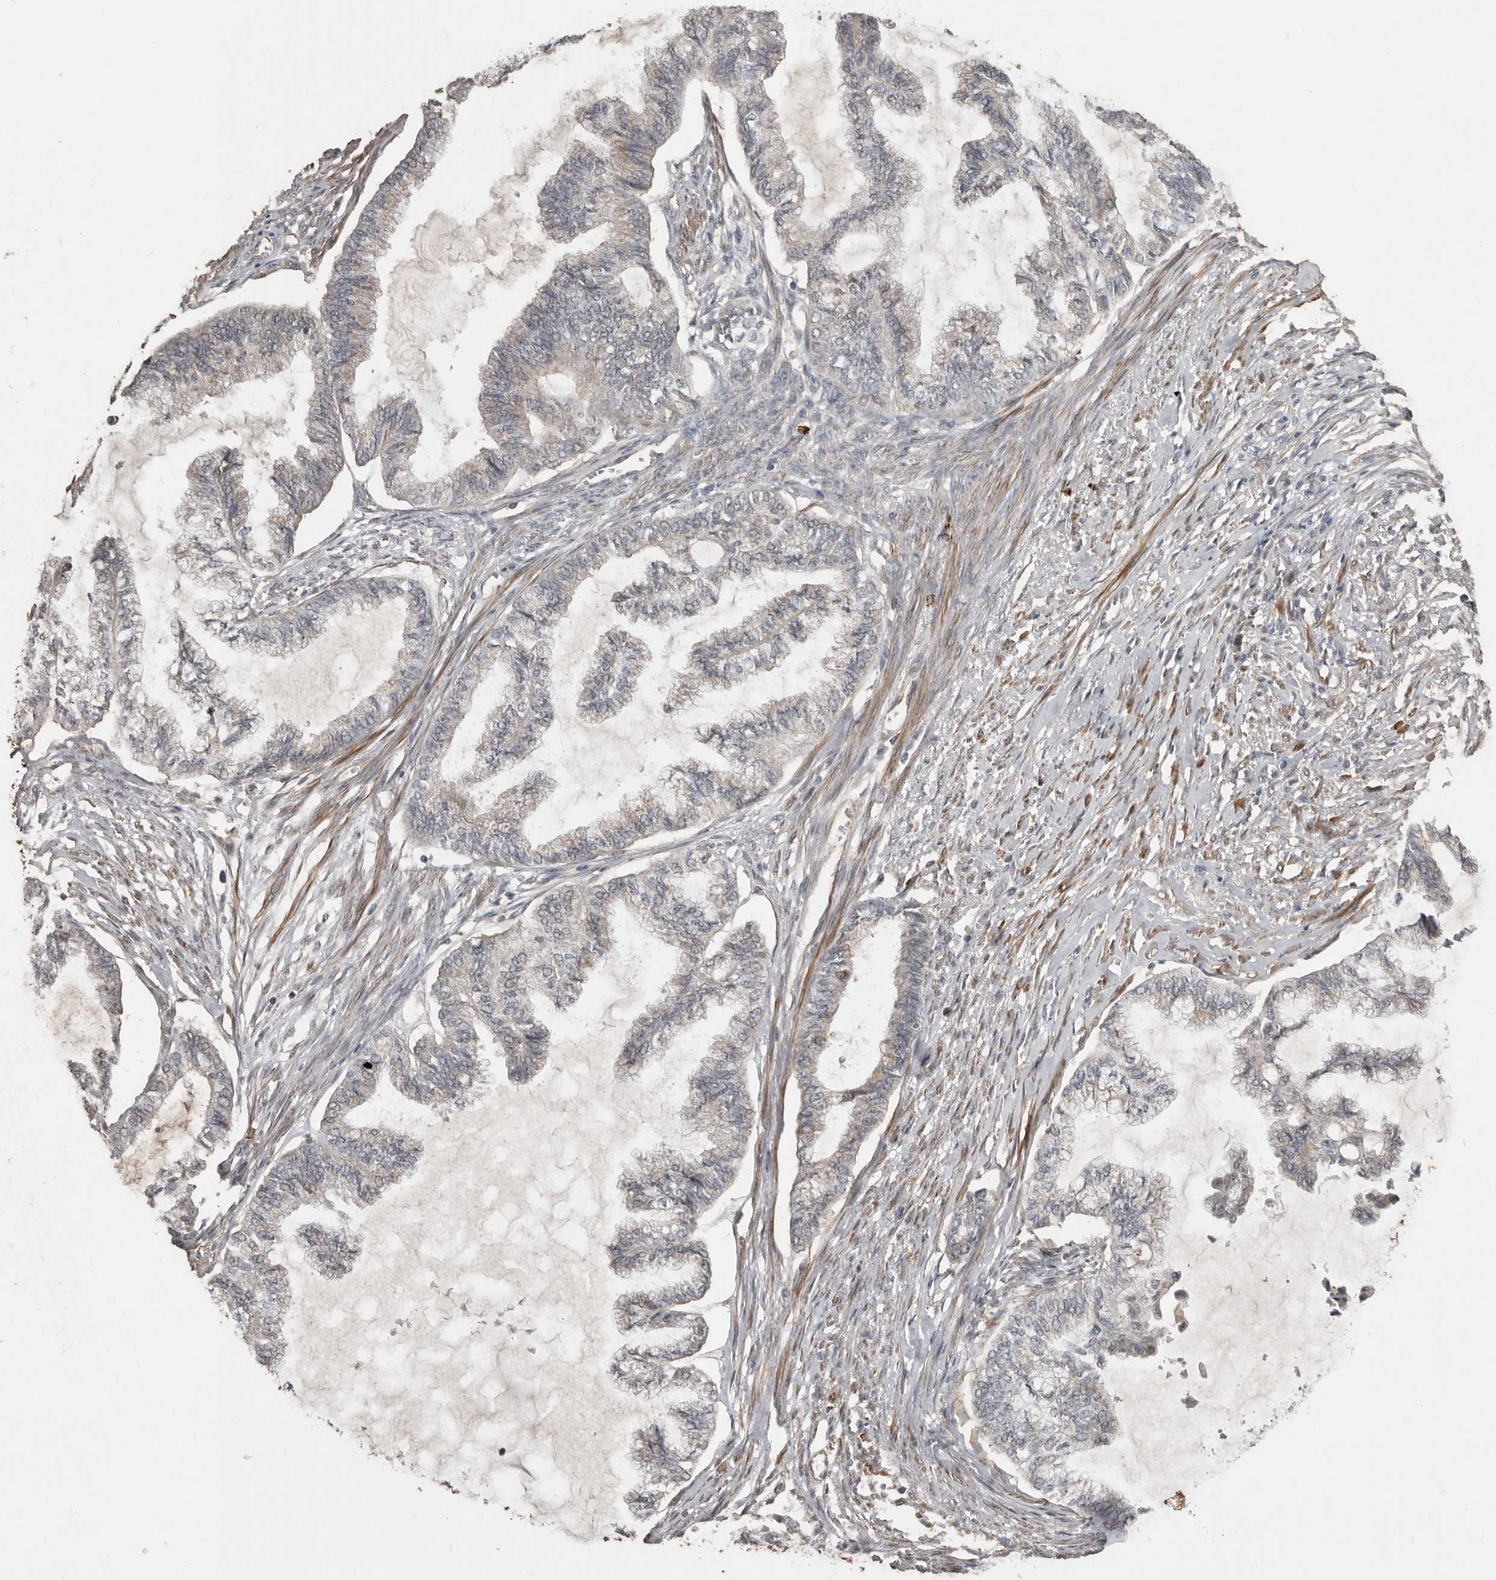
{"staining": {"intensity": "negative", "quantity": "none", "location": "none"}, "tissue": "endometrial cancer", "cell_type": "Tumor cells", "image_type": "cancer", "snomed": [{"axis": "morphology", "description": "Adenocarcinoma, NOS"}, {"axis": "topography", "description": "Endometrium"}], "caption": "A histopathology image of endometrial adenocarcinoma stained for a protein demonstrates no brown staining in tumor cells. The staining is performed using DAB (3,3'-diaminobenzidine) brown chromogen with nuclei counter-stained in using hematoxylin.", "gene": "BAMBI", "patient": {"sex": "female", "age": 86}}